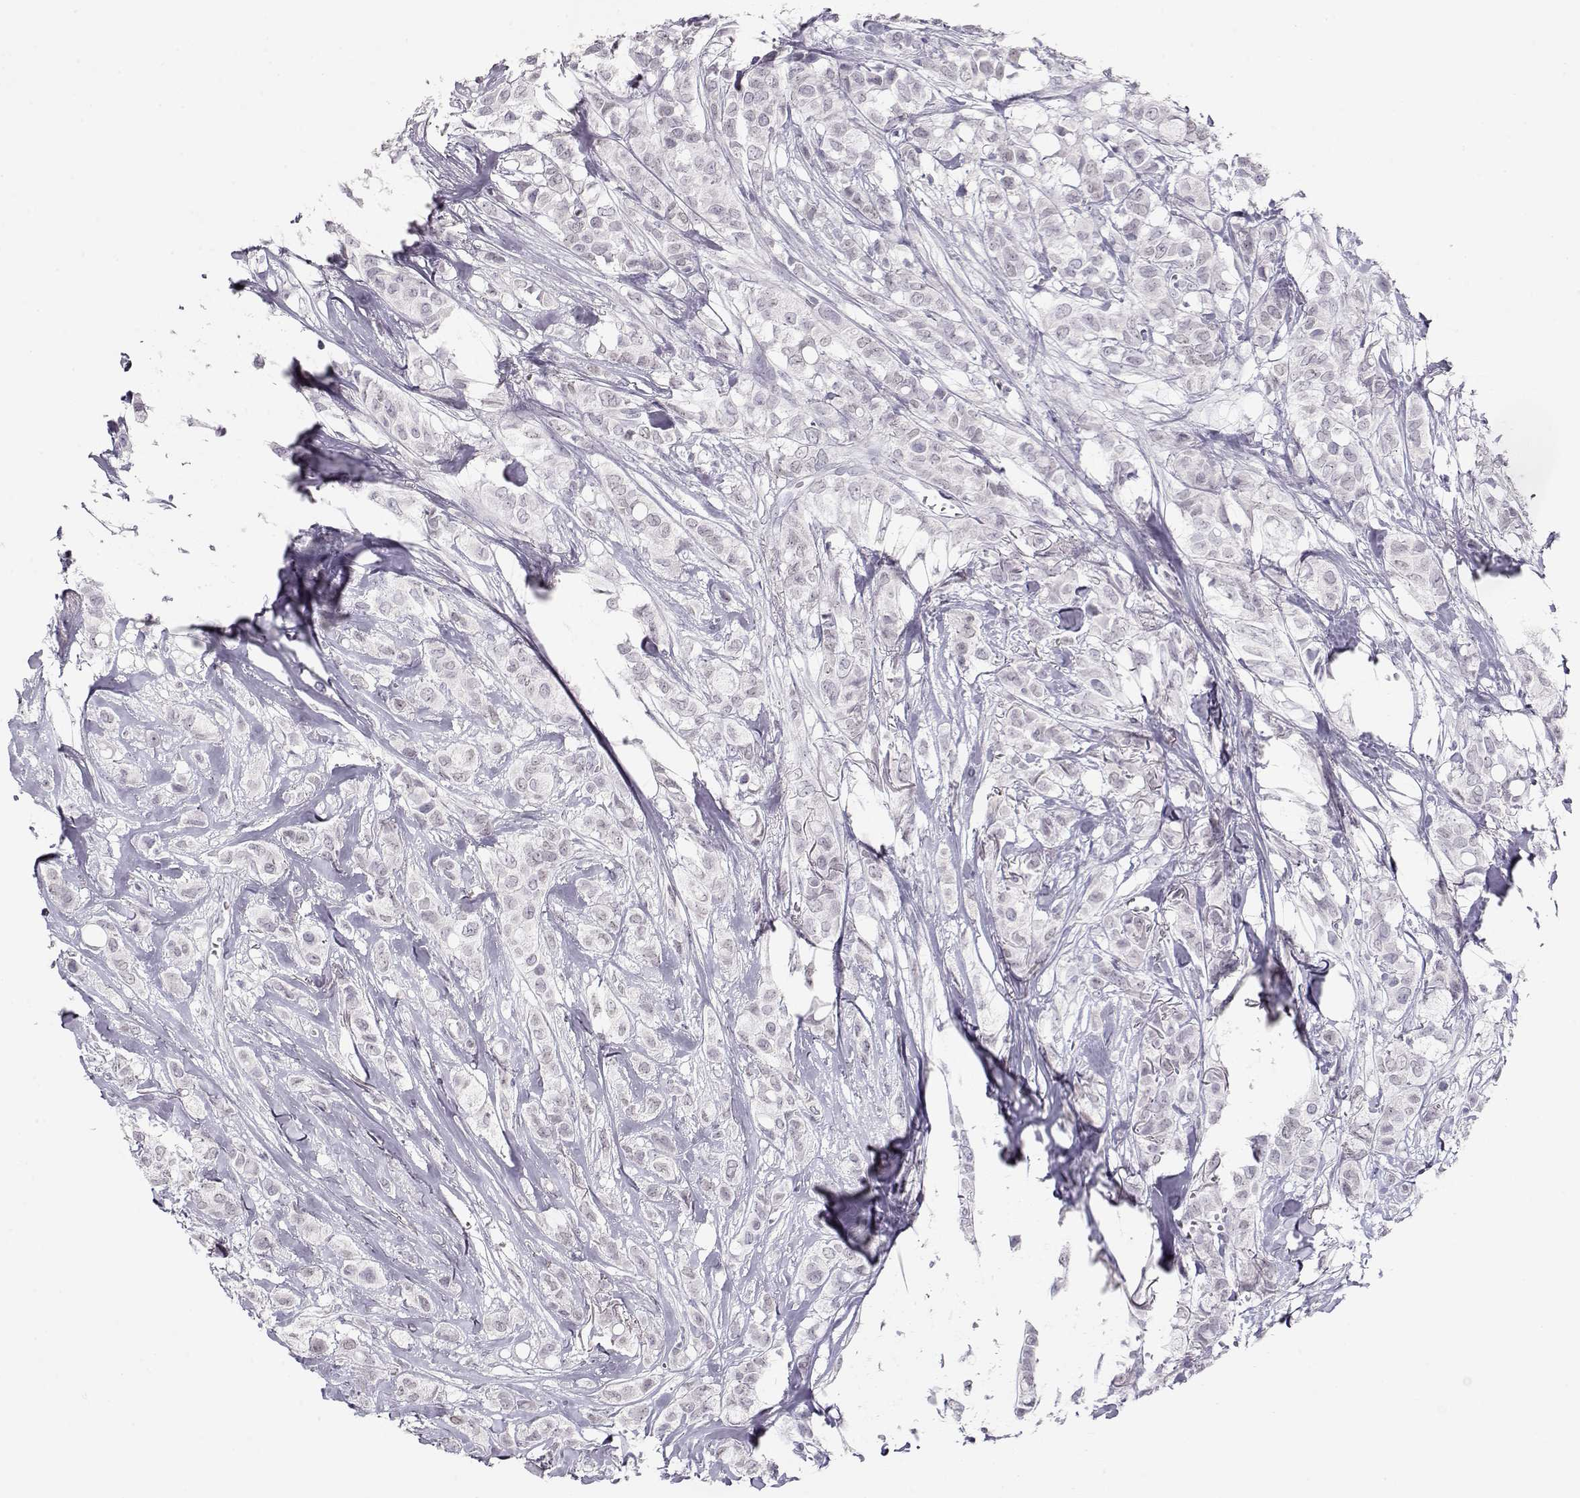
{"staining": {"intensity": "negative", "quantity": "none", "location": "none"}, "tissue": "breast cancer", "cell_type": "Tumor cells", "image_type": "cancer", "snomed": [{"axis": "morphology", "description": "Duct carcinoma"}, {"axis": "topography", "description": "Breast"}], "caption": "The image reveals no significant staining in tumor cells of intraductal carcinoma (breast).", "gene": "IMPG1", "patient": {"sex": "female", "age": 85}}